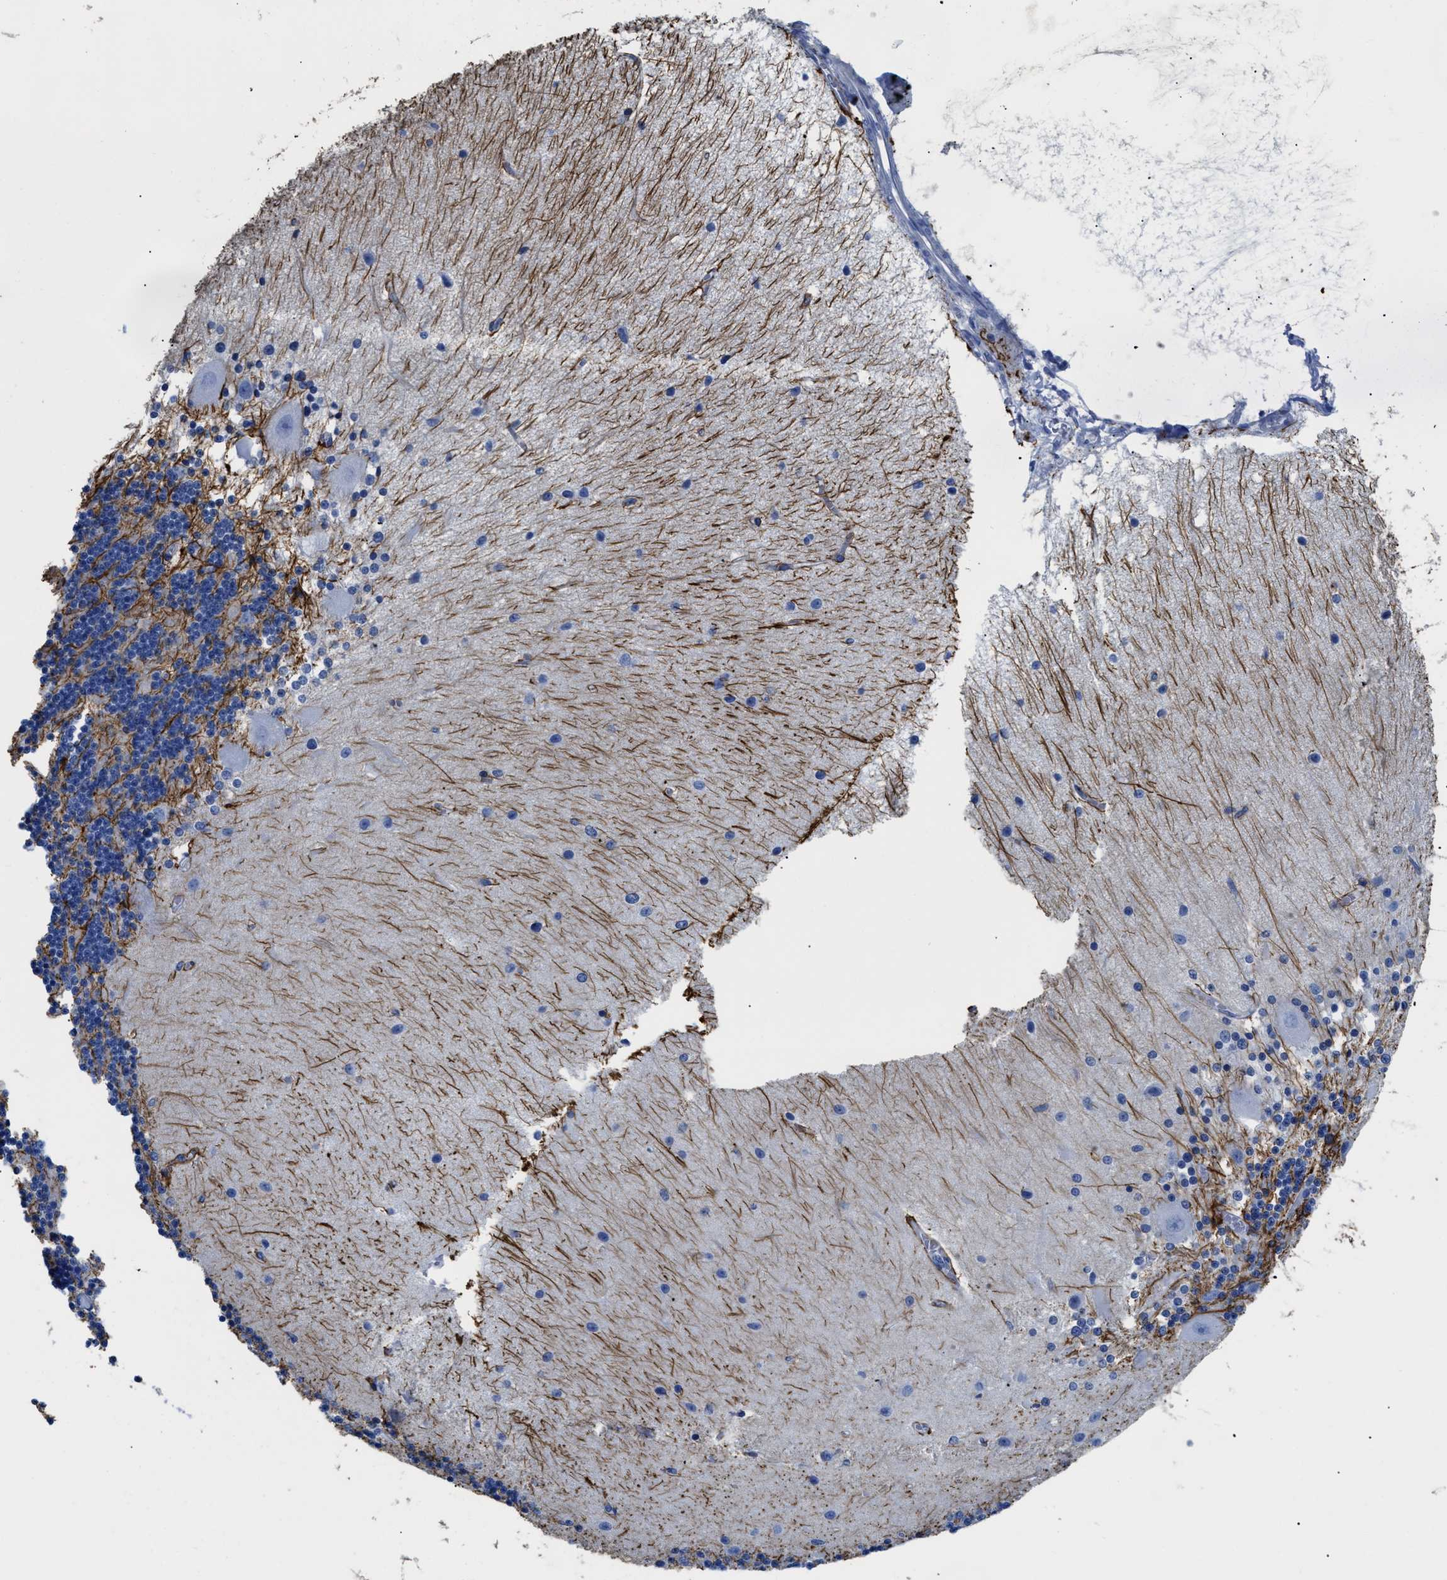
{"staining": {"intensity": "strong", "quantity": "<25%", "location": "cytoplasmic/membranous"}, "tissue": "cerebellum", "cell_type": "Cells in granular layer", "image_type": "normal", "snomed": [{"axis": "morphology", "description": "Normal tissue, NOS"}, {"axis": "topography", "description": "Cerebellum"}], "caption": "Strong cytoplasmic/membranous staining is identified in about <25% of cells in granular layer in normal cerebellum. (DAB (3,3'-diaminobenzidine) = brown stain, brightfield microscopy at high magnification).", "gene": "DLC1", "patient": {"sex": "female", "age": 54}}